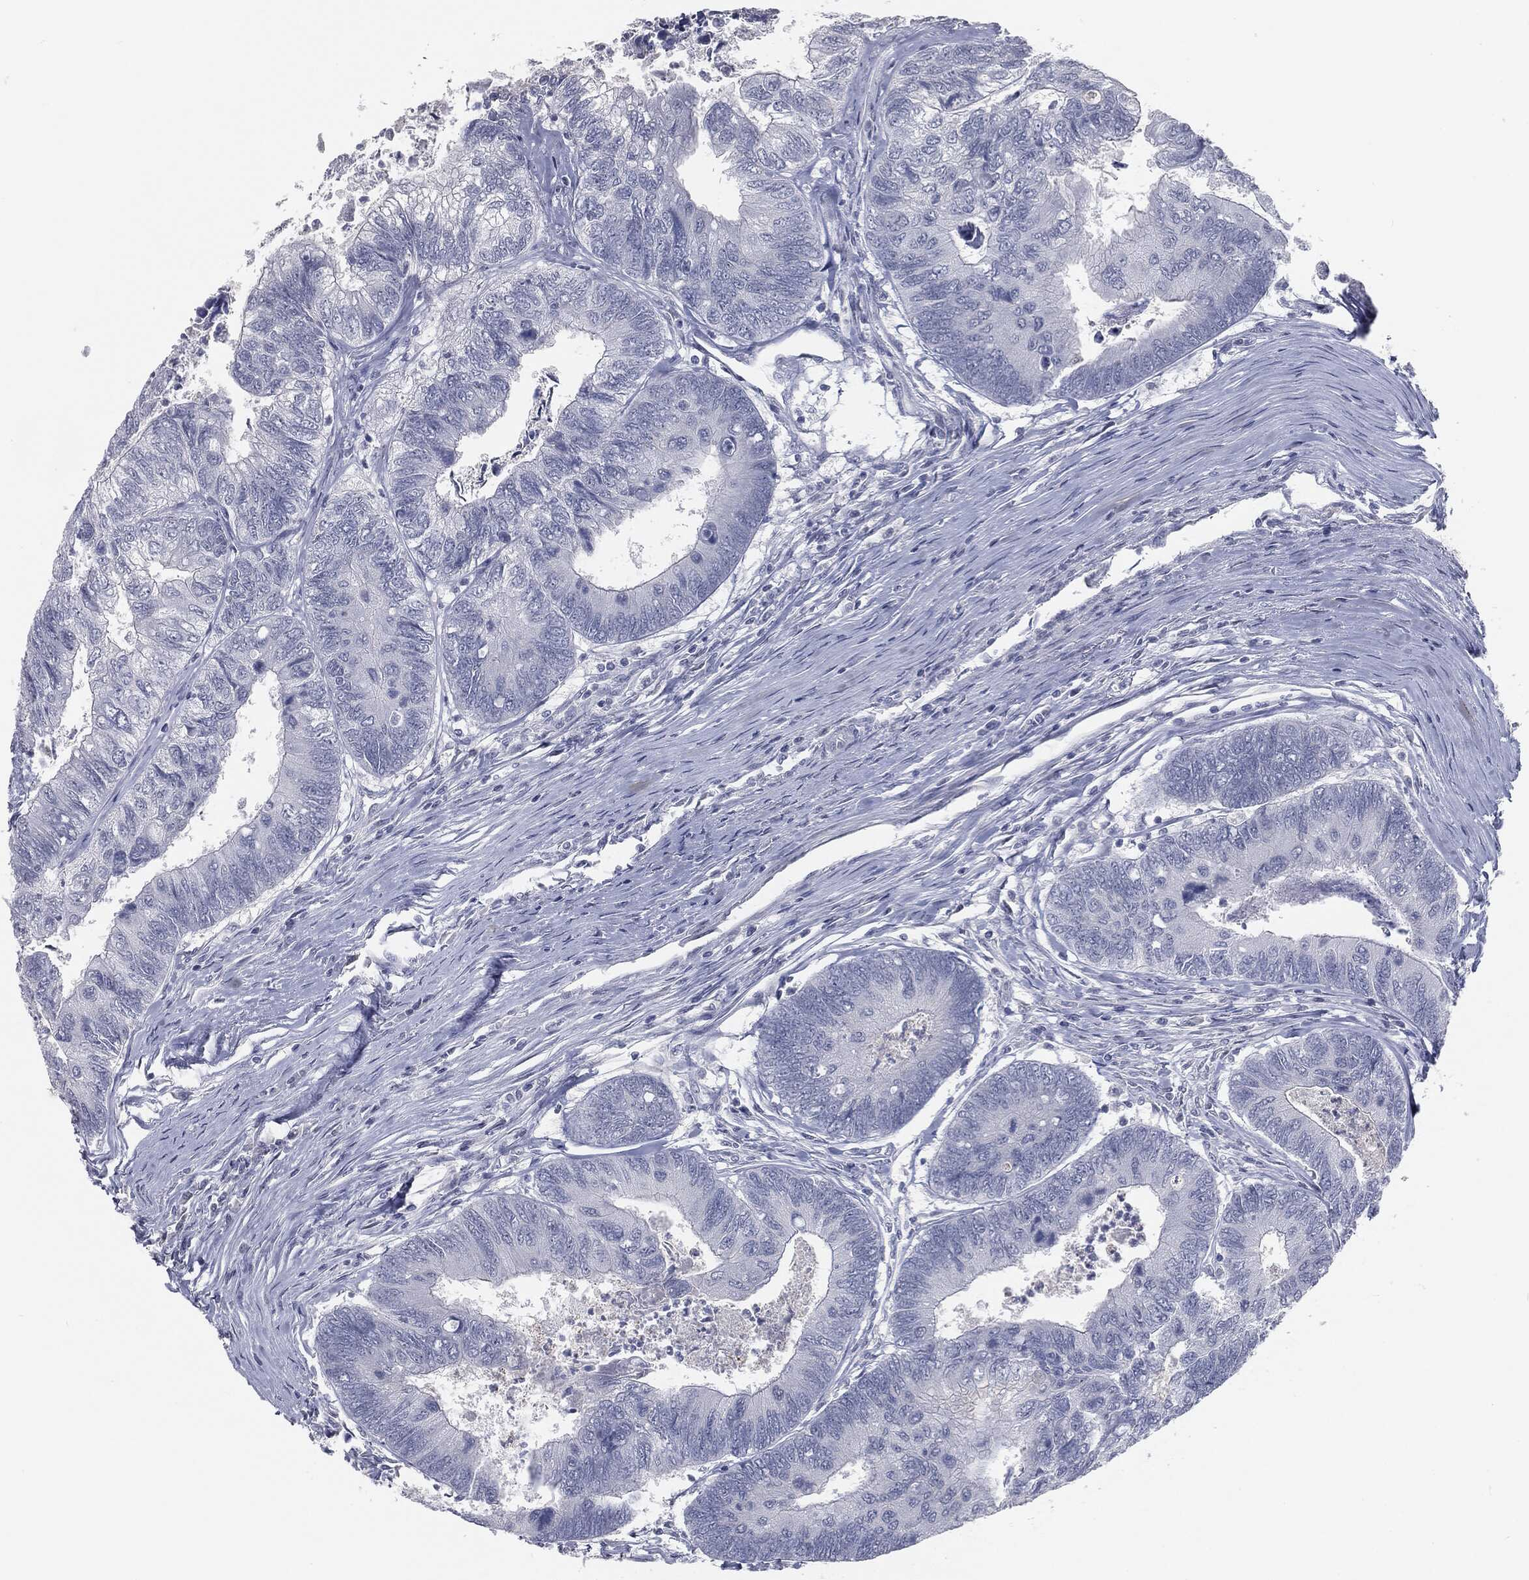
{"staining": {"intensity": "negative", "quantity": "none", "location": "none"}, "tissue": "colorectal cancer", "cell_type": "Tumor cells", "image_type": "cancer", "snomed": [{"axis": "morphology", "description": "Adenocarcinoma, NOS"}, {"axis": "topography", "description": "Colon"}], "caption": "Tumor cells are negative for protein expression in human adenocarcinoma (colorectal). Brightfield microscopy of immunohistochemistry (IHC) stained with DAB (3,3'-diaminobenzidine) (brown) and hematoxylin (blue), captured at high magnification.", "gene": "PRAME", "patient": {"sex": "female", "age": 67}}